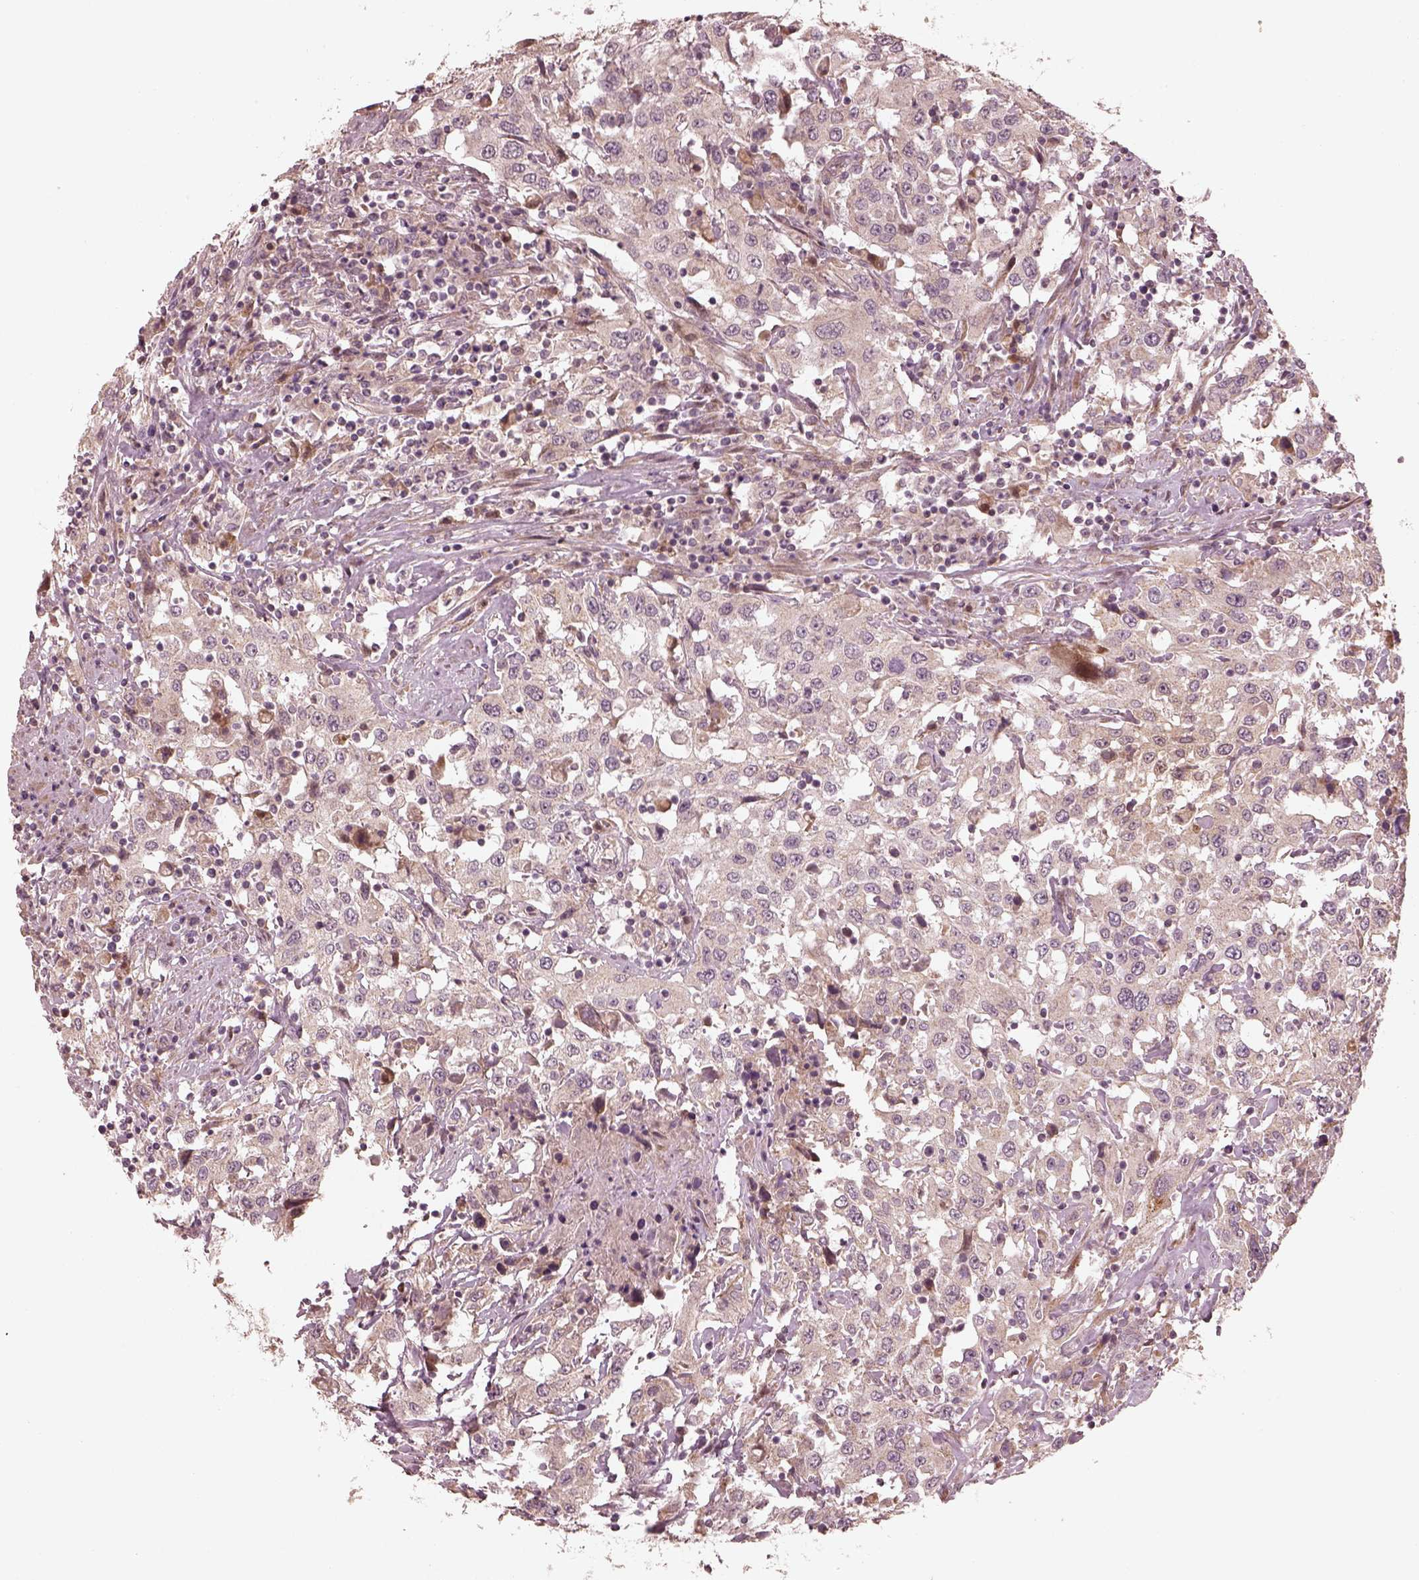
{"staining": {"intensity": "weak", "quantity": "<25%", "location": "cytoplasmic/membranous"}, "tissue": "urothelial cancer", "cell_type": "Tumor cells", "image_type": "cancer", "snomed": [{"axis": "morphology", "description": "Urothelial carcinoma, High grade"}, {"axis": "topography", "description": "Urinary bladder"}], "caption": "A high-resolution histopathology image shows immunohistochemistry (IHC) staining of high-grade urothelial carcinoma, which demonstrates no significant positivity in tumor cells.", "gene": "SLC25A46", "patient": {"sex": "male", "age": 61}}